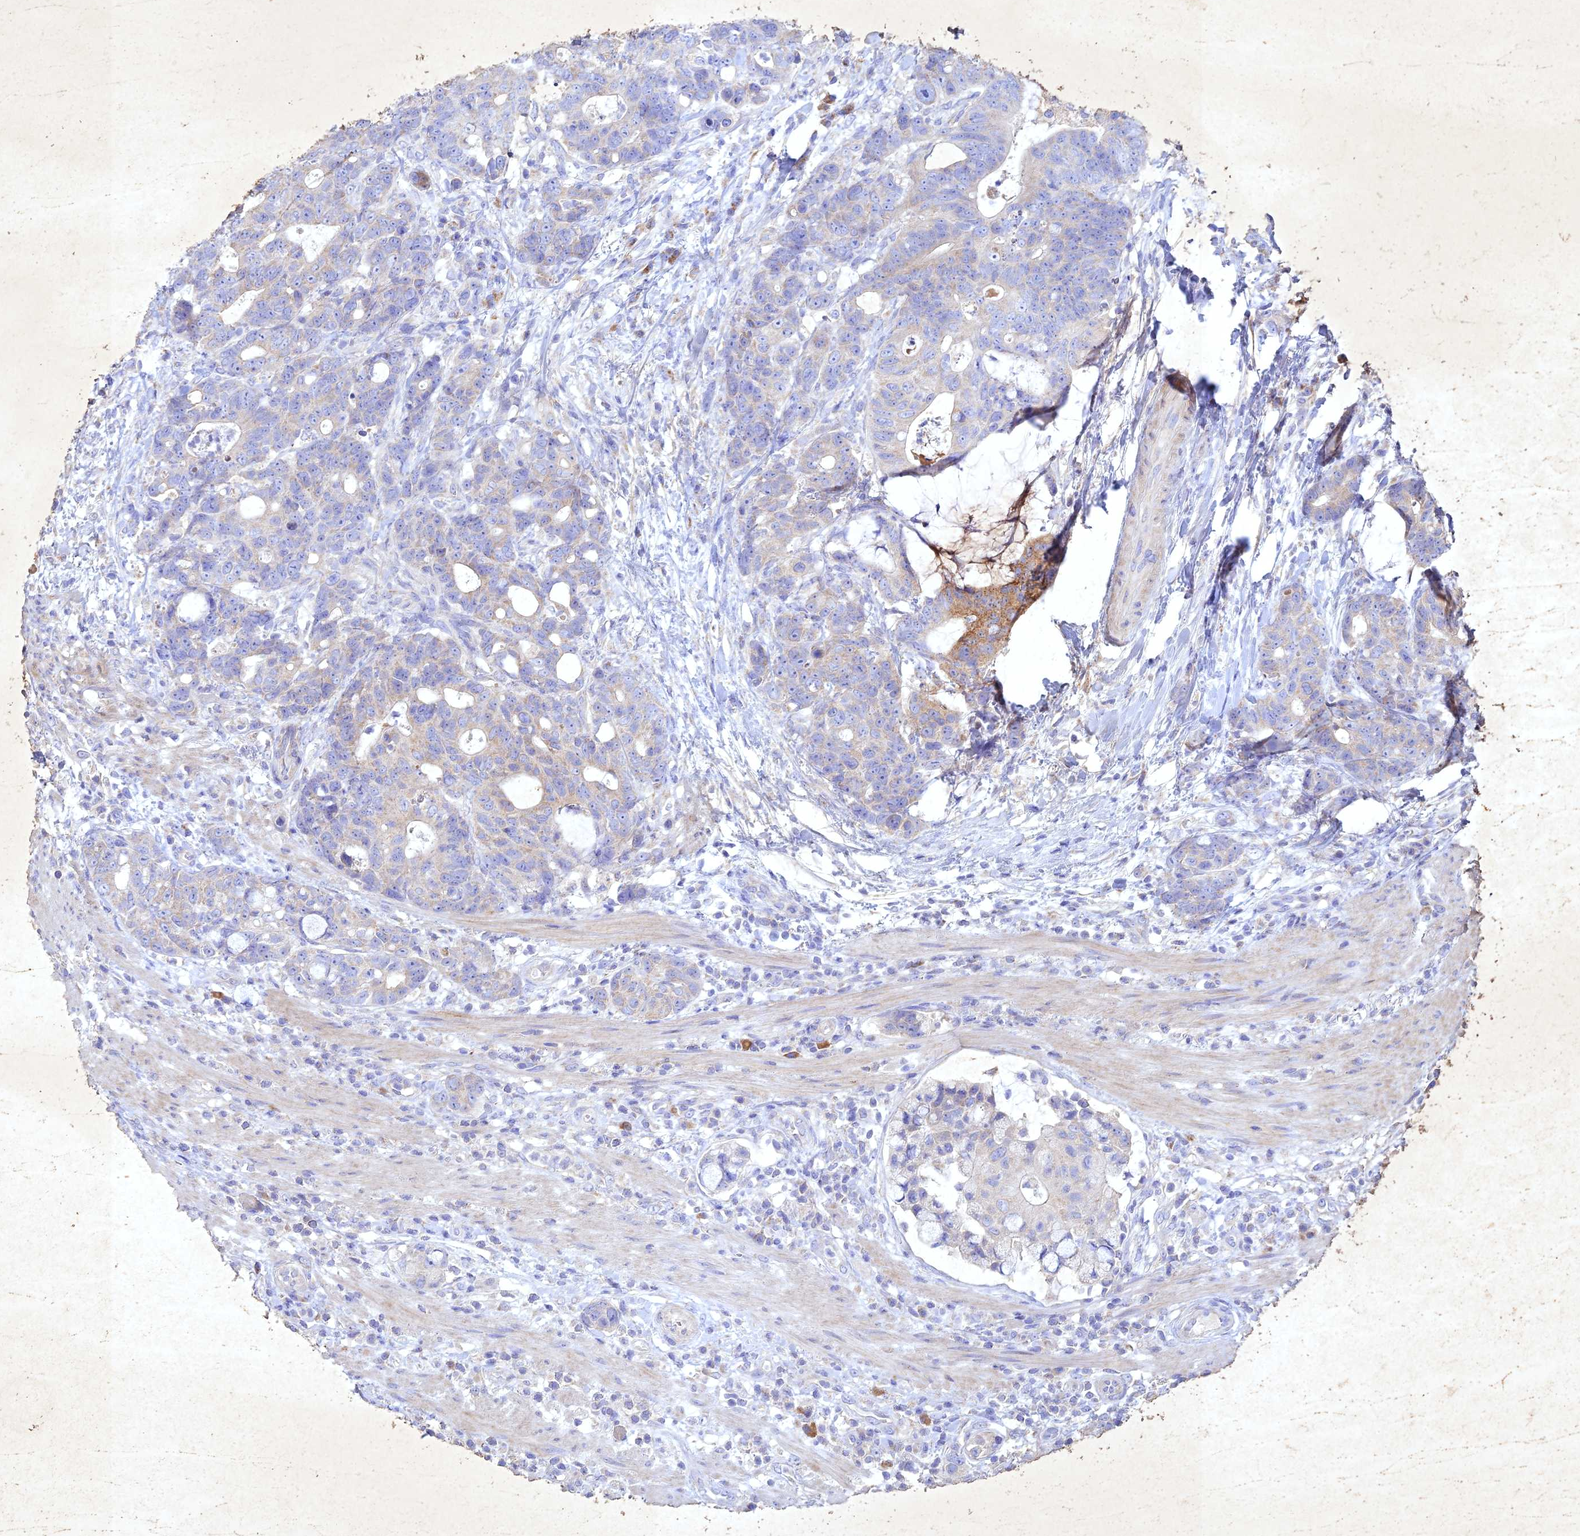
{"staining": {"intensity": "moderate", "quantity": "<25%", "location": "cytoplasmic/membranous"}, "tissue": "colorectal cancer", "cell_type": "Tumor cells", "image_type": "cancer", "snomed": [{"axis": "morphology", "description": "Adenocarcinoma, NOS"}, {"axis": "topography", "description": "Colon"}], "caption": "A brown stain highlights moderate cytoplasmic/membranous expression of a protein in colorectal cancer (adenocarcinoma) tumor cells.", "gene": "NDUFV1", "patient": {"sex": "female", "age": 82}}